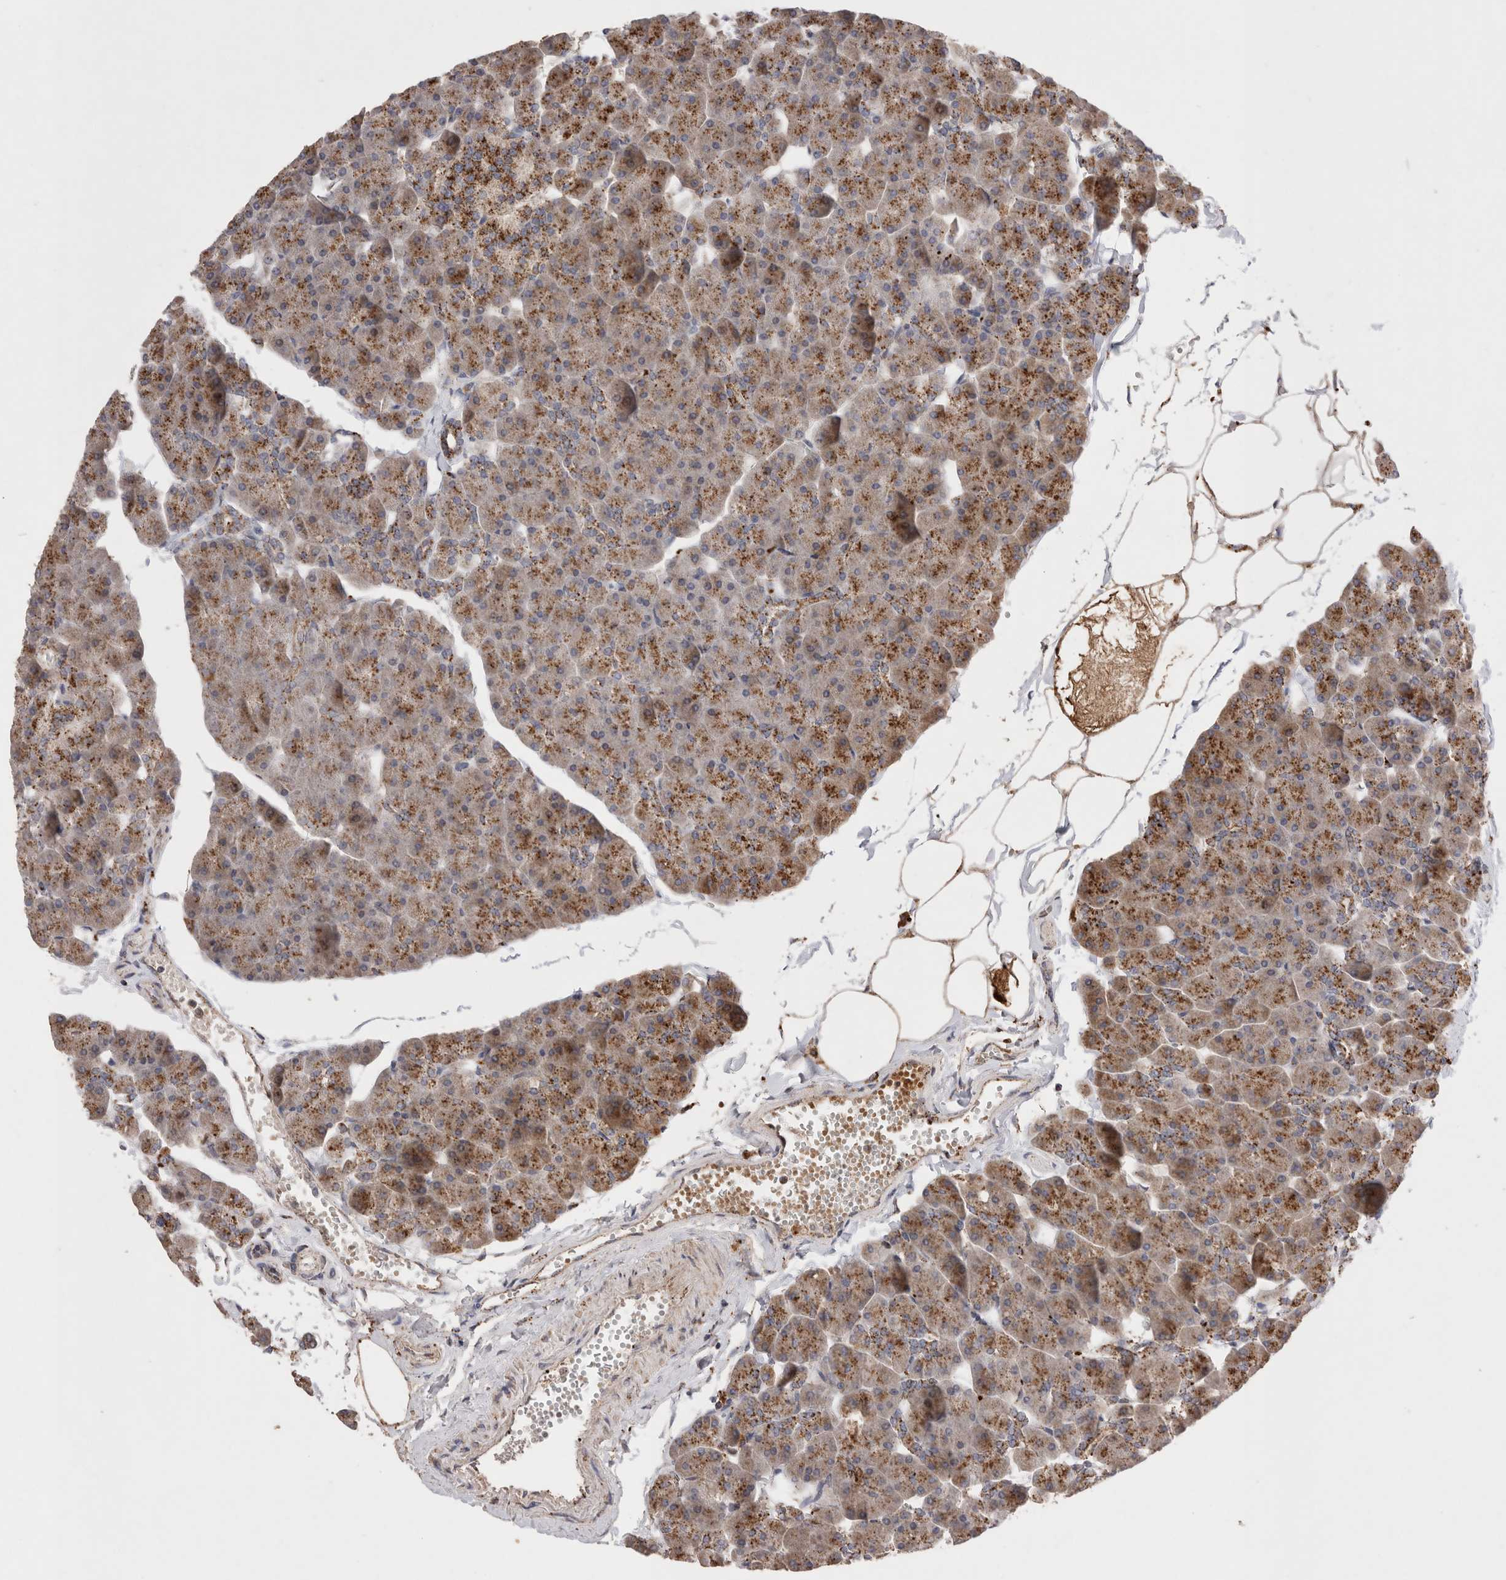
{"staining": {"intensity": "moderate", "quantity": ">75%", "location": "cytoplasmic/membranous"}, "tissue": "pancreas", "cell_type": "Exocrine glandular cells", "image_type": "normal", "snomed": [{"axis": "morphology", "description": "Normal tissue, NOS"}, {"axis": "topography", "description": "Pancreas"}], "caption": "Pancreas stained for a protein displays moderate cytoplasmic/membranous positivity in exocrine glandular cells.", "gene": "CTSA", "patient": {"sex": "male", "age": 35}}